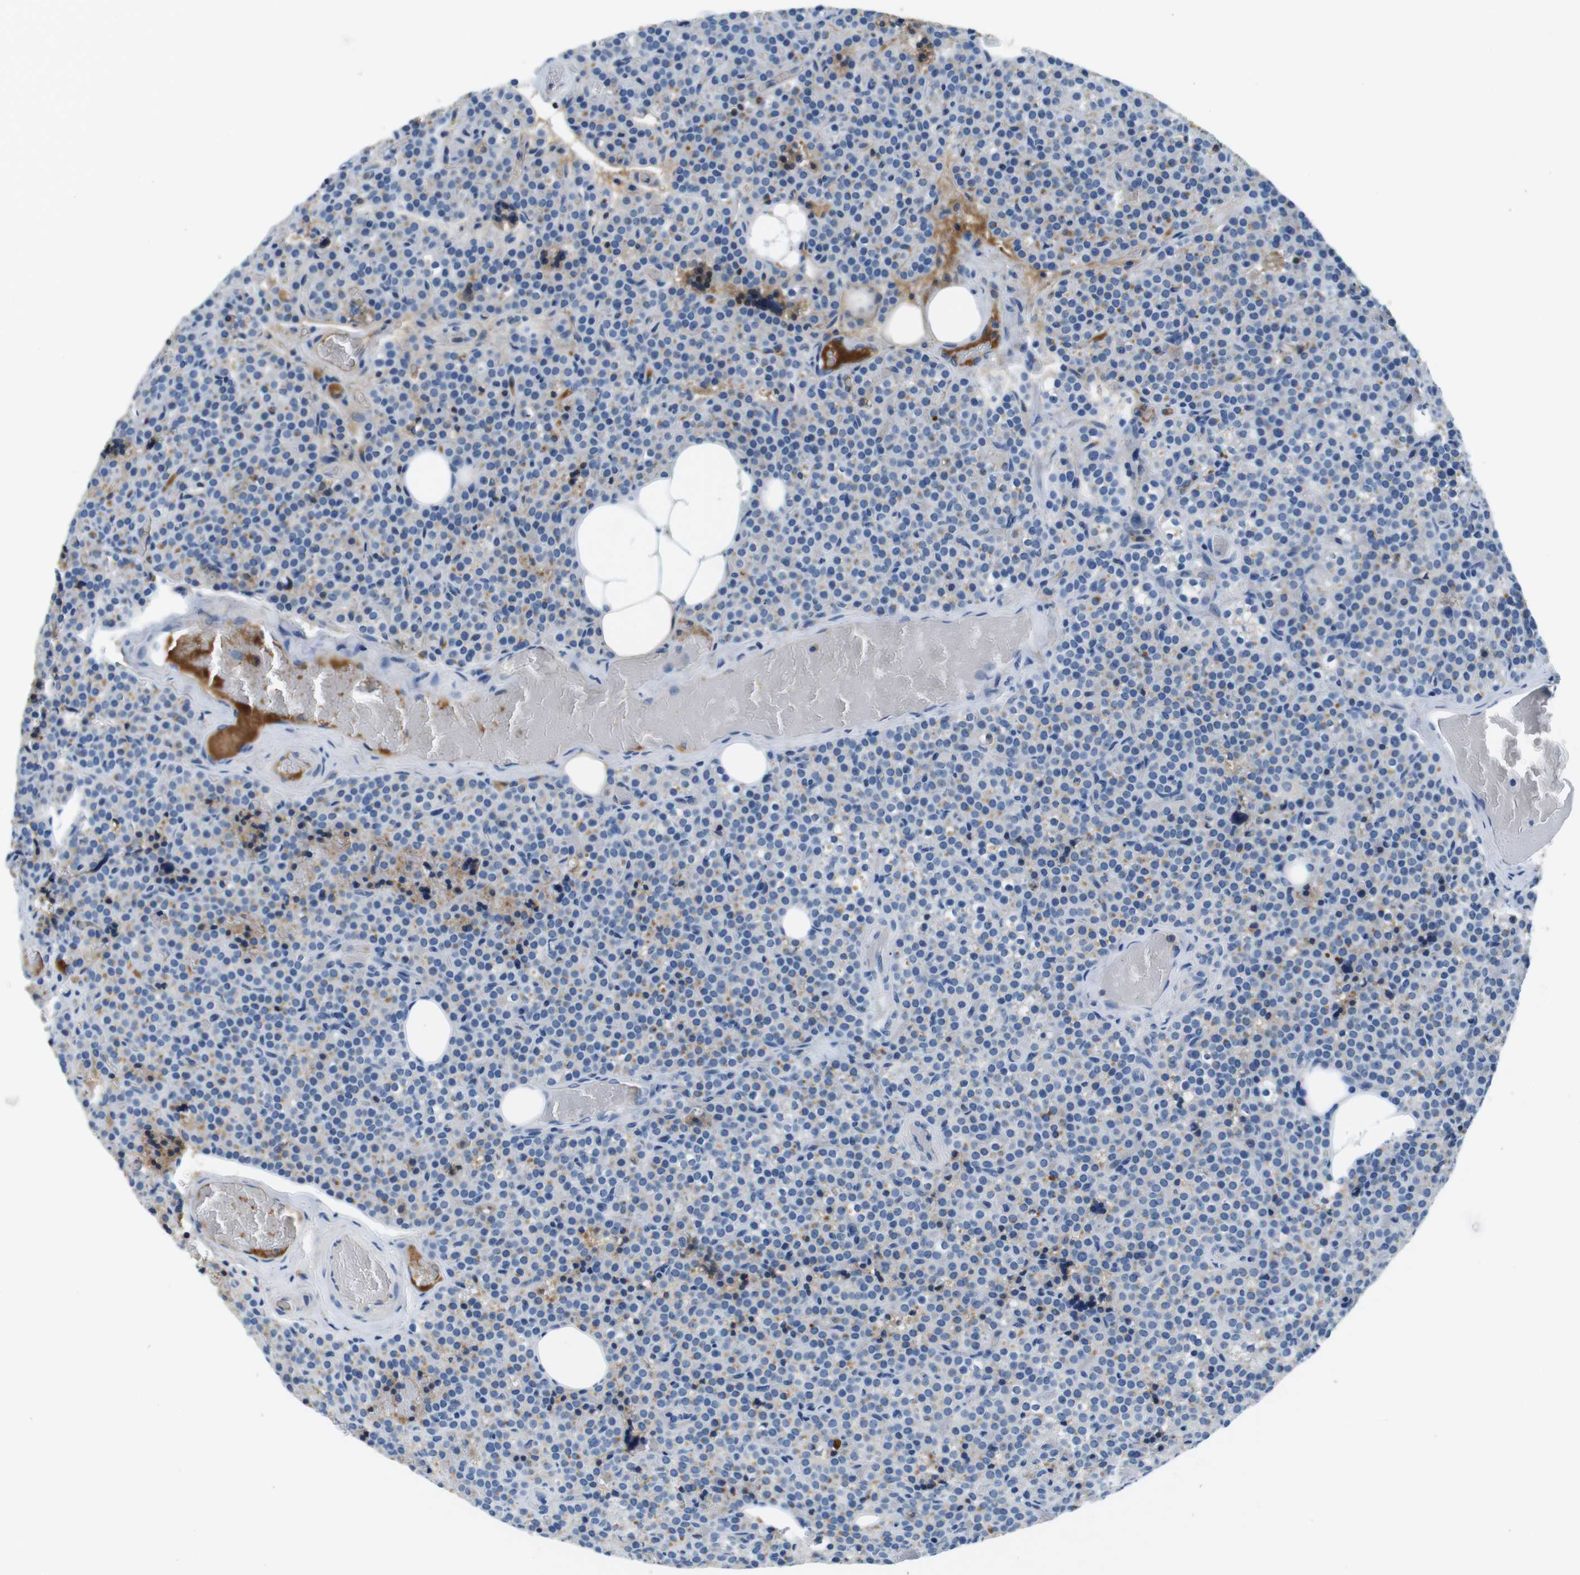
{"staining": {"intensity": "moderate", "quantity": "<25%", "location": "cytoplasmic/membranous"}, "tissue": "parathyroid gland", "cell_type": "Glandular cells", "image_type": "normal", "snomed": [{"axis": "morphology", "description": "Normal tissue, NOS"}, {"axis": "topography", "description": "Parathyroid gland"}], "caption": "Immunohistochemistry image of unremarkable human parathyroid gland stained for a protein (brown), which exhibits low levels of moderate cytoplasmic/membranous positivity in approximately <25% of glandular cells.", "gene": "IGHD", "patient": {"sex": "female", "age": 47}}